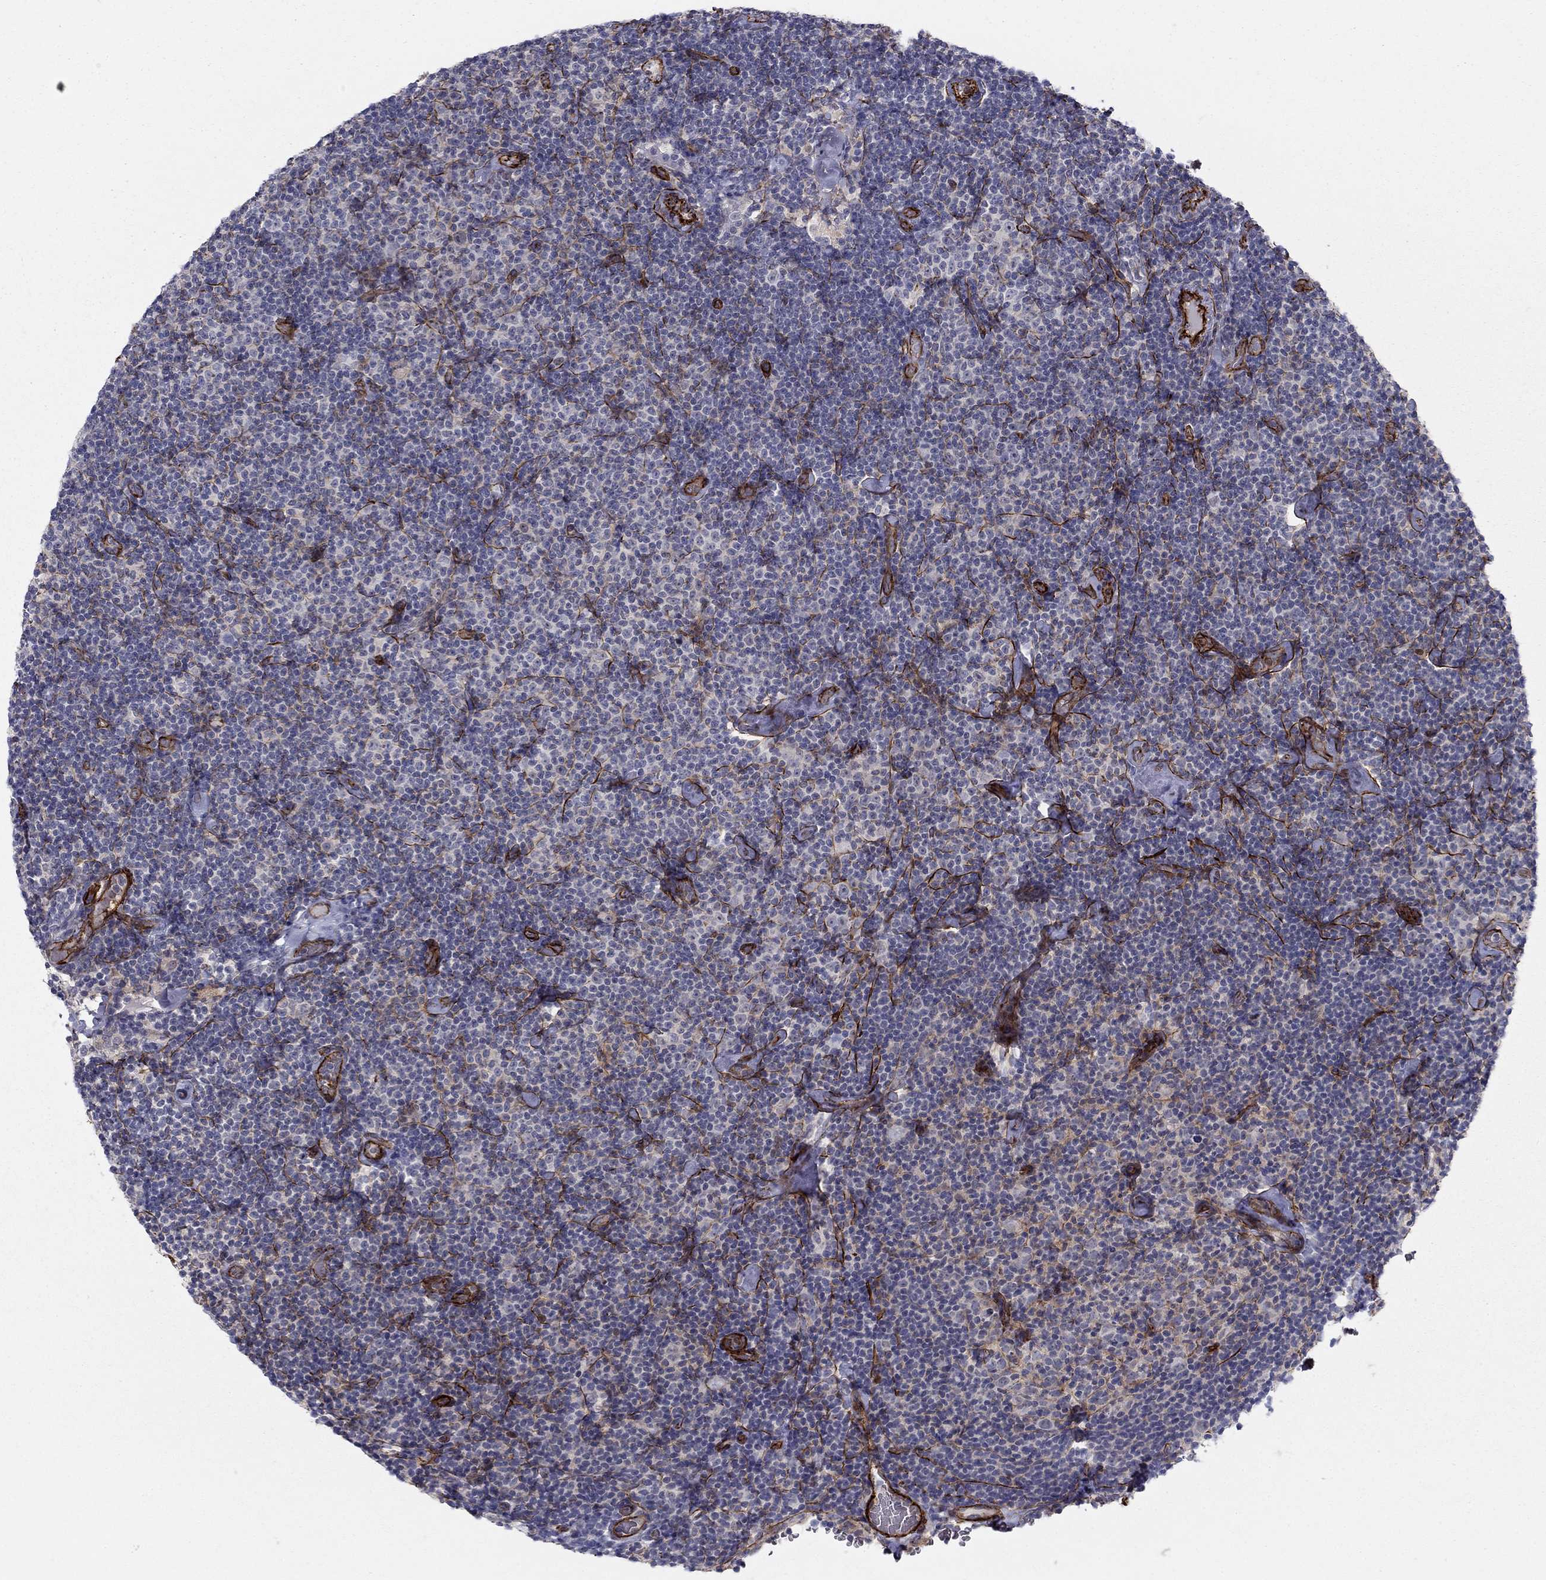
{"staining": {"intensity": "negative", "quantity": "none", "location": "none"}, "tissue": "lymphoma", "cell_type": "Tumor cells", "image_type": "cancer", "snomed": [{"axis": "morphology", "description": "Malignant lymphoma, non-Hodgkin's type, Low grade"}, {"axis": "topography", "description": "Lymph node"}], "caption": "Low-grade malignant lymphoma, non-Hodgkin's type was stained to show a protein in brown. There is no significant expression in tumor cells.", "gene": "KRBA1", "patient": {"sex": "male", "age": 81}}